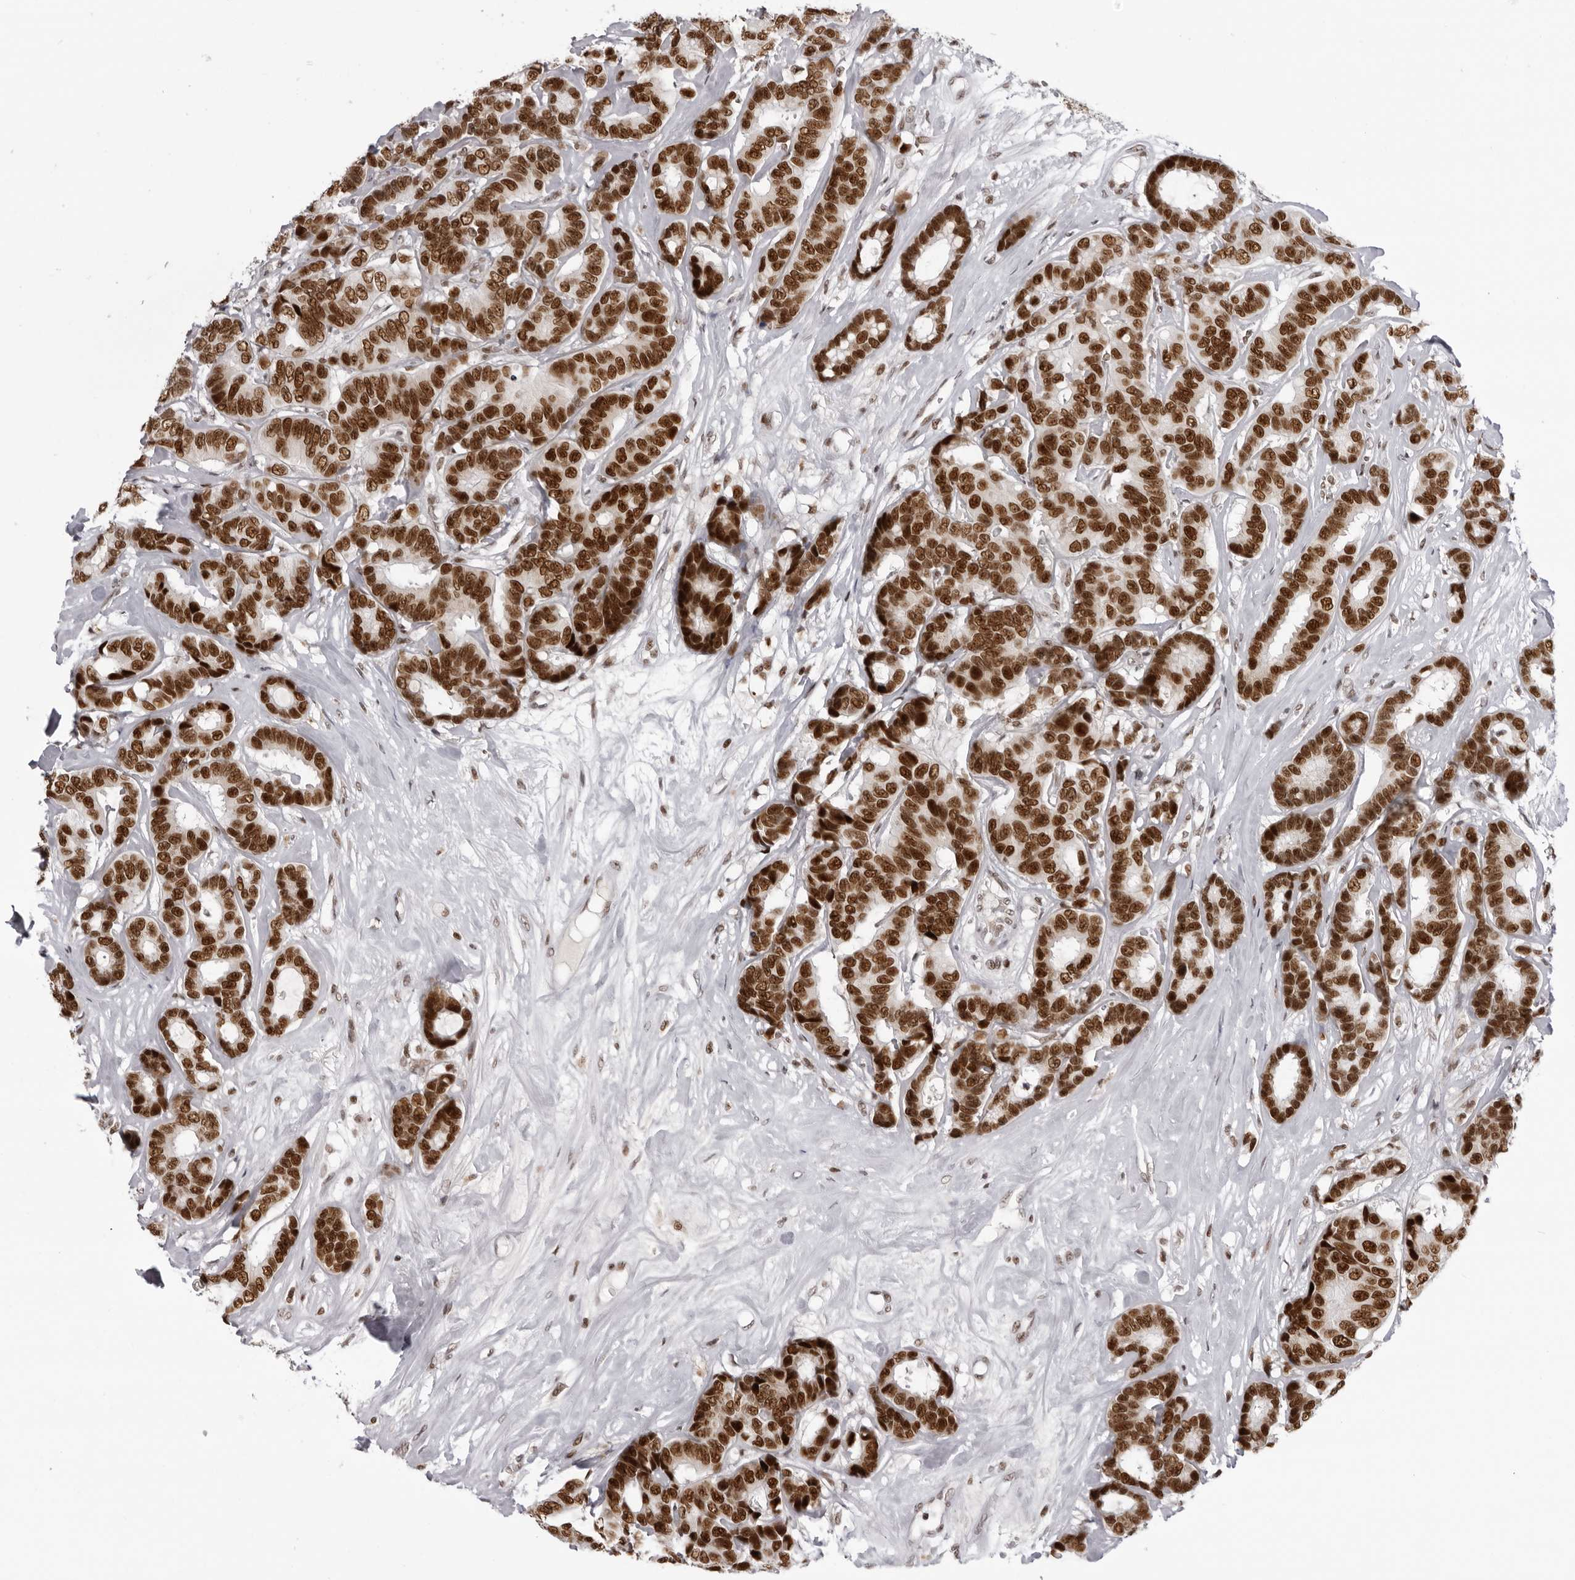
{"staining": {"intensity": "strong", "quantity": ">75%", "location": "nuclear"}, "tissue": "breast cancer", "cell_type": "Tumor cells", "image_type": "cancer", "snomed": [{"axis": "morphology", "description": "Duct carcinoma"}, {"axis": "topography", "description": "Breast"}], "caption": "The photomicrograph shows immunohistochemical staining of breast cancer. There is strong nuclear staining is appreciated in approximately >75% of tumor cells.", "gene": "HEXIM2", "patient": {"sex": "female", "age": 87}}